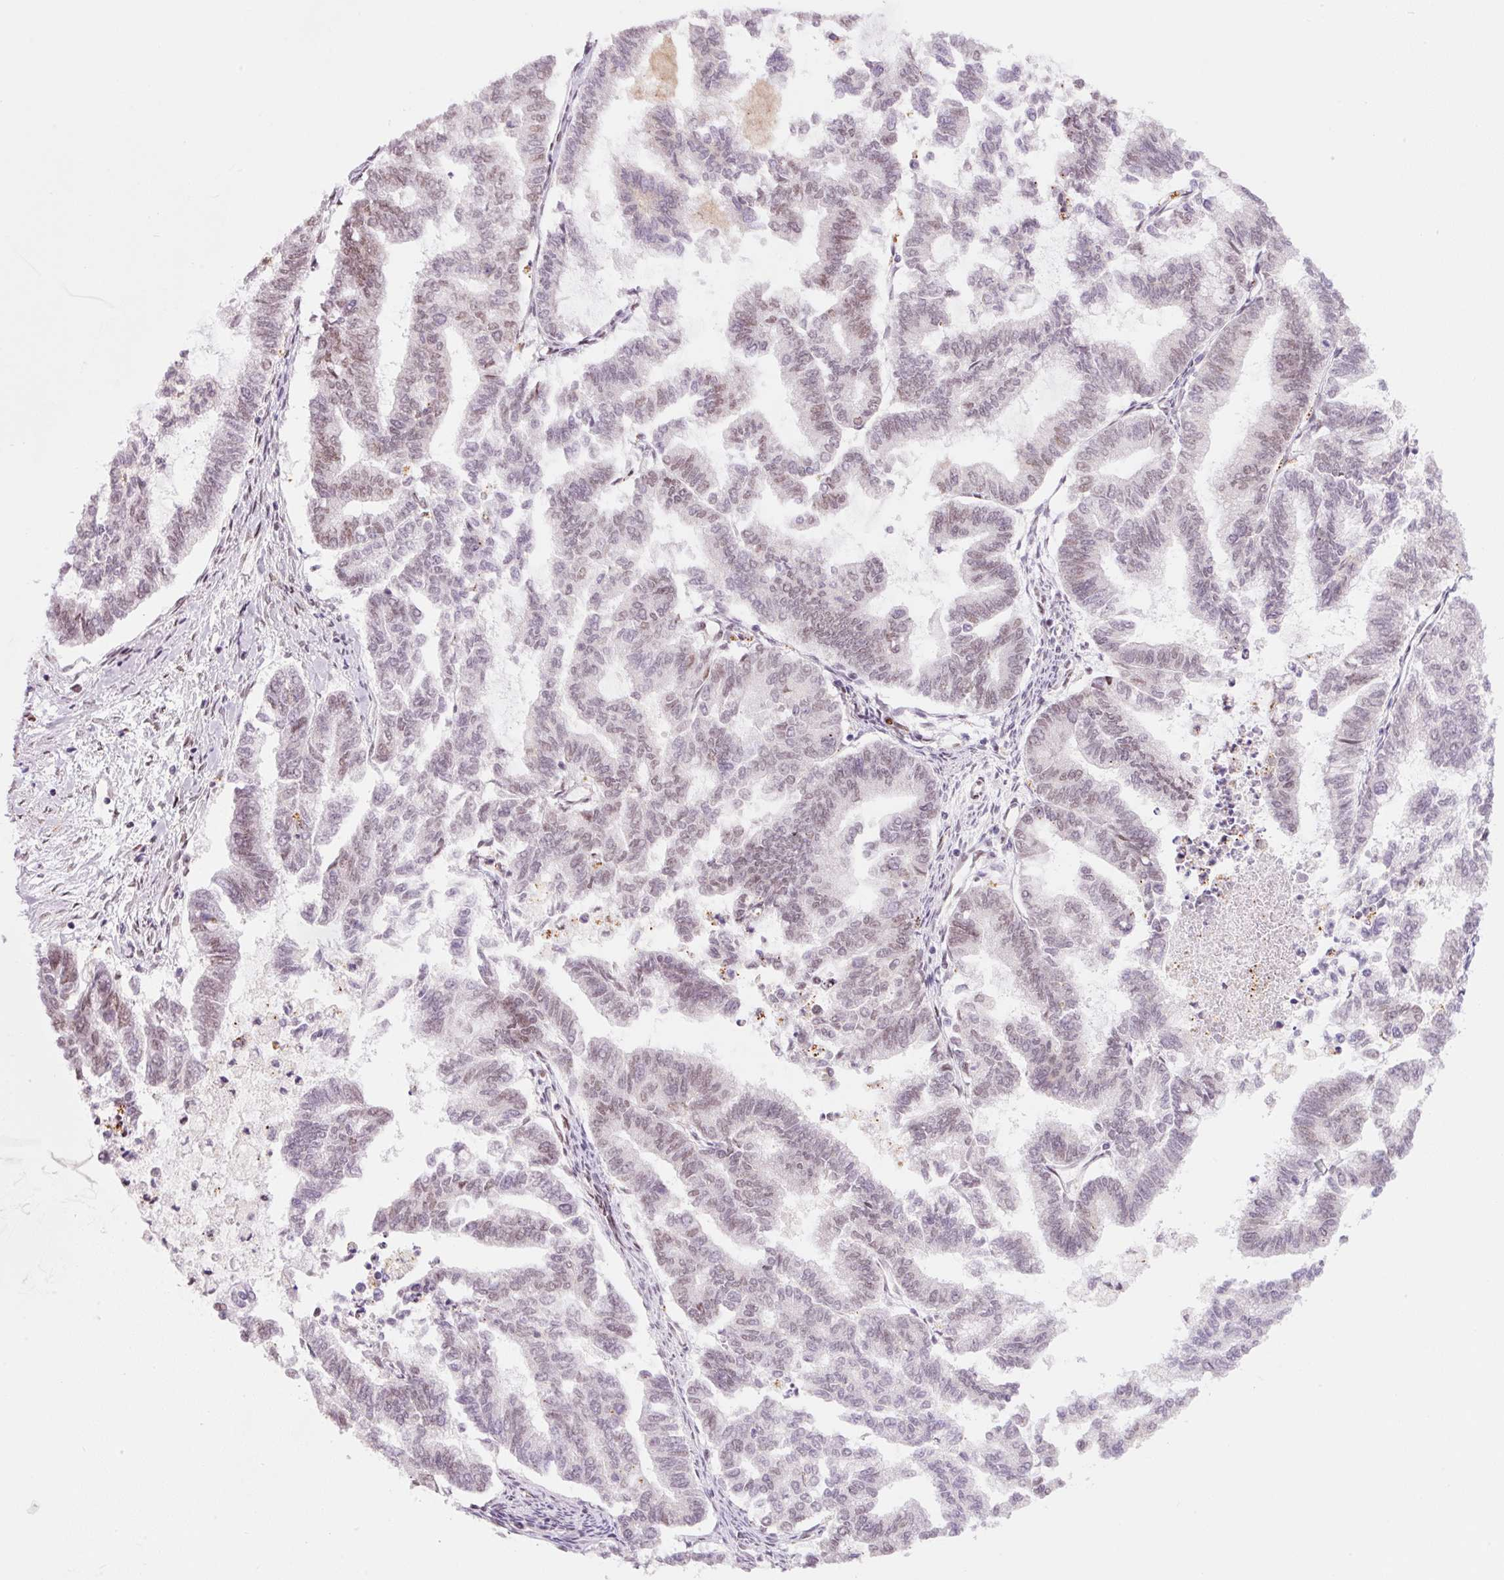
{"staining": {"intensity": "weak", "quantity": "25%-75%", "location": "nuclear"}, "tissue": "endometrial cancer", "cell_type": "Tumor cells", "image_type": "cancer", "snomed": [{"axis": "morphology", "description": "Adenocarcinoma, NOS"}, {"axis": "topography", "description": "Endometrium"}], "caption": "Endometrial cancer (adenocarcinoma) tissue reveals weak nuclear positivity in about 25%-75% of tumor cells (Stains: DAB (3,3'-diaminobenzidine) in brown, nuclei in blue, Microscopy: brightfield microscopy at high magnification).", "gene": "CCNL2", "patient": {"sex": "female", "age": 79}}